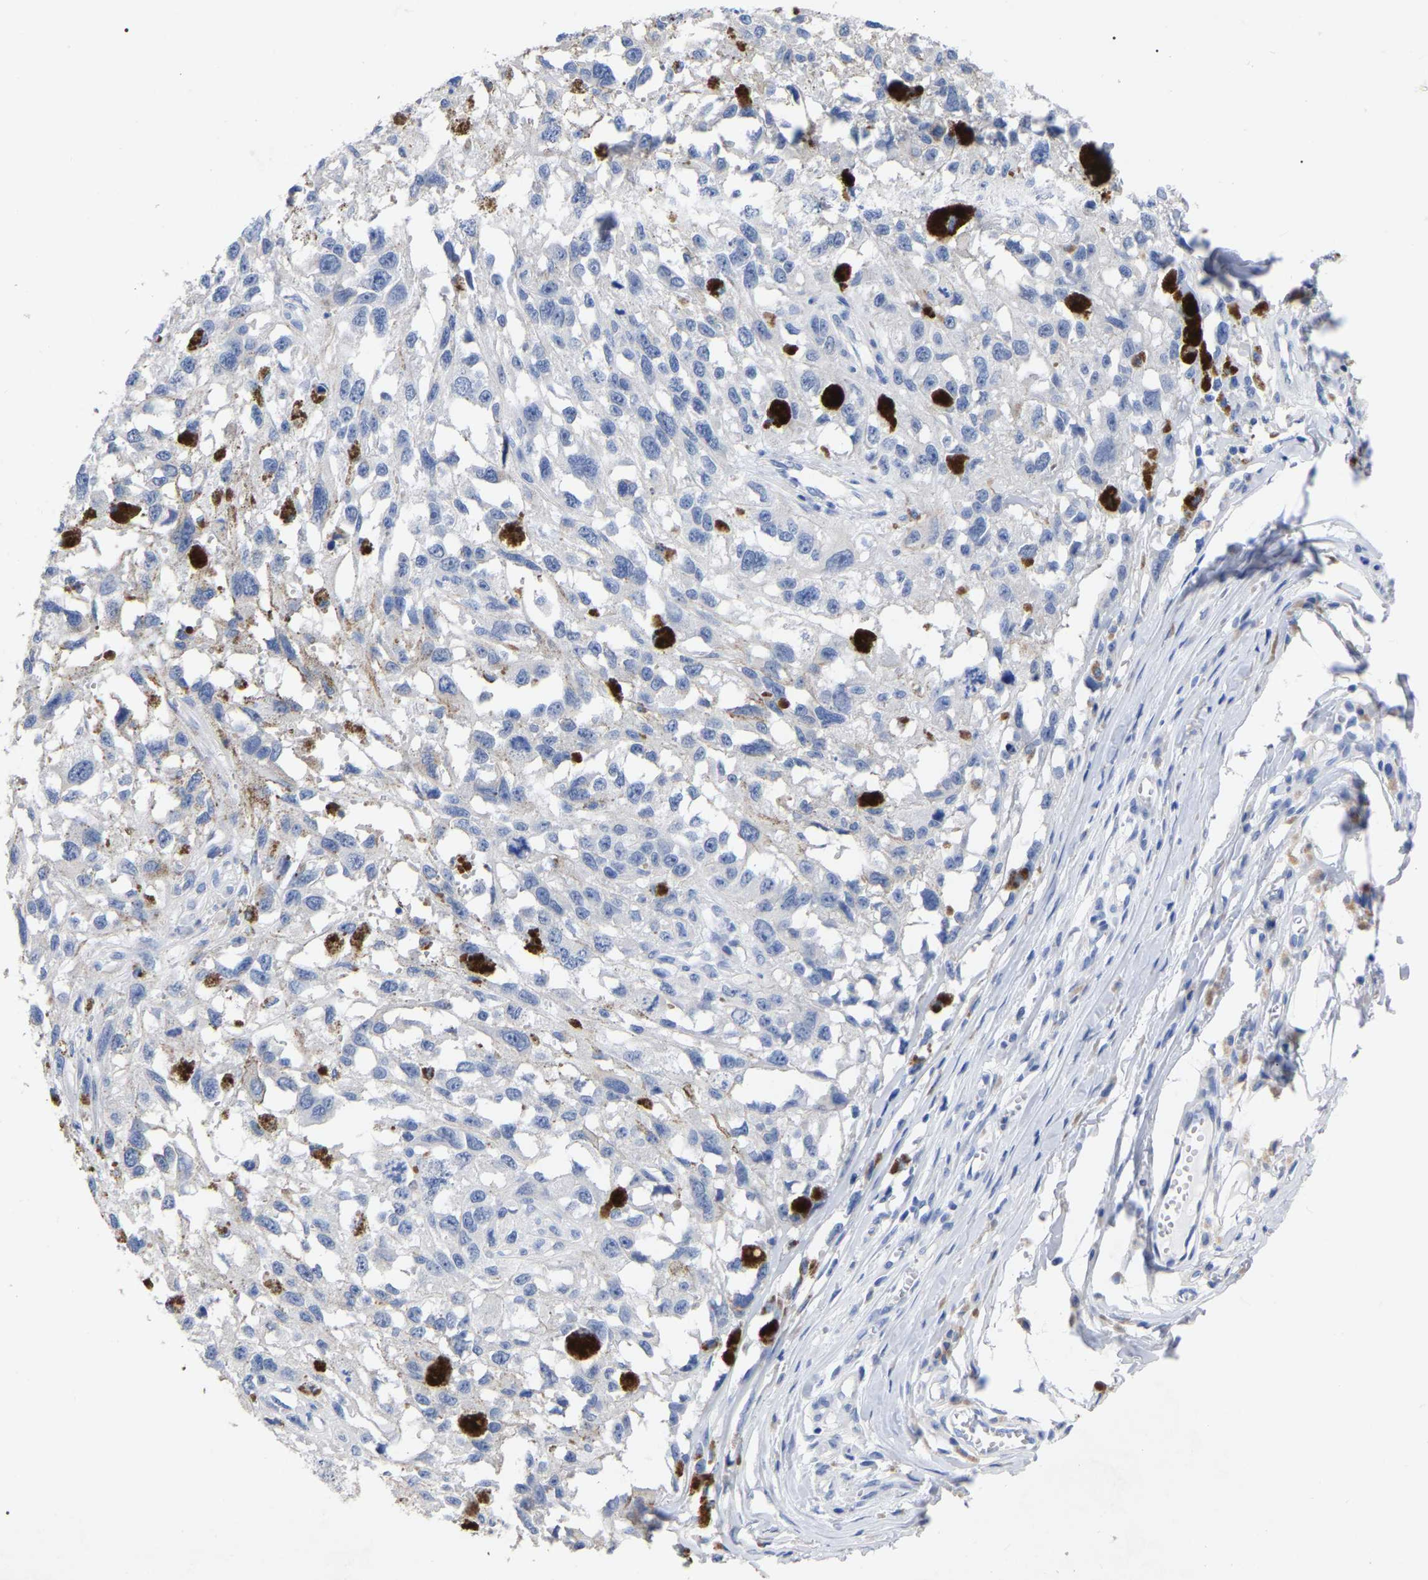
{"staining": {"intensity": "negative", "quantity": "none", "location": "none"}, "tissue": "melanoma", "cell_type": "Tumor cells", "image_type": "cancer", "snomed": [{"axis": "morphology", "description": "Malignant melanoma, Metastatic site"}, {"axis": "topography", "description": "Lymph node"}], "caption": "The histopathology image displays no staining of tumor cells in malignant melanoma (metastatic site).", "gene": "ANXA13", "patient": {"sex": "male", "age": 59}}